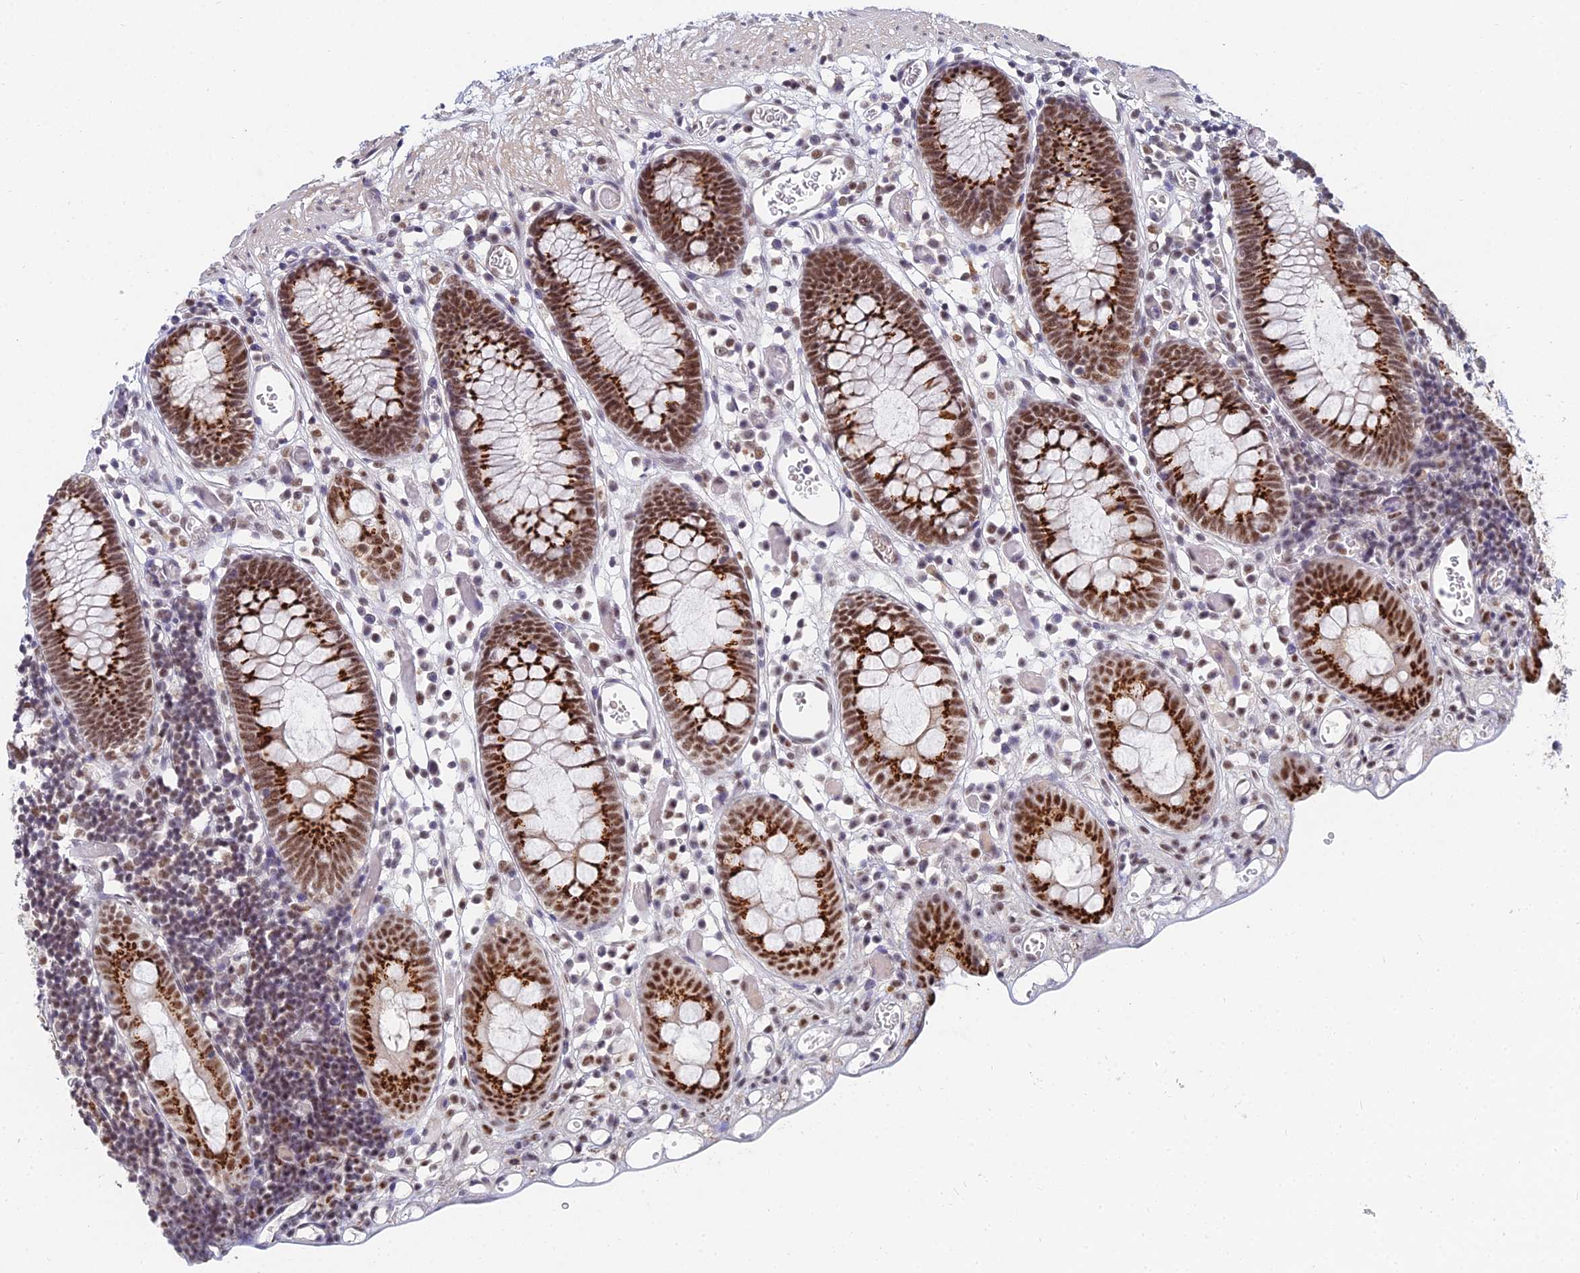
{"staining": {"intensity": "weak", "quantity": ">75%", "location": "nuclear"}, "tissue": "colon", "cell_type": "Endothelial cells", "image_type": "normal", "snomed": [{"axis": "morphology", "description": "Normal tissue, NOS"}, {"axis": "topography", "description": "Colon"}], "caption": "Brown immunohistochemical staining in benign human colon shows weak nuclear staining in approximately >75% of endothelial cells. The staining was performed using DAB (3,3'-diaminobenzidine), with brown indicating positive protein expression. Nuclei are stained blue with hematoxylin.", "gene": "THOC3", "patient": {"sex": "male", "age": 14}}